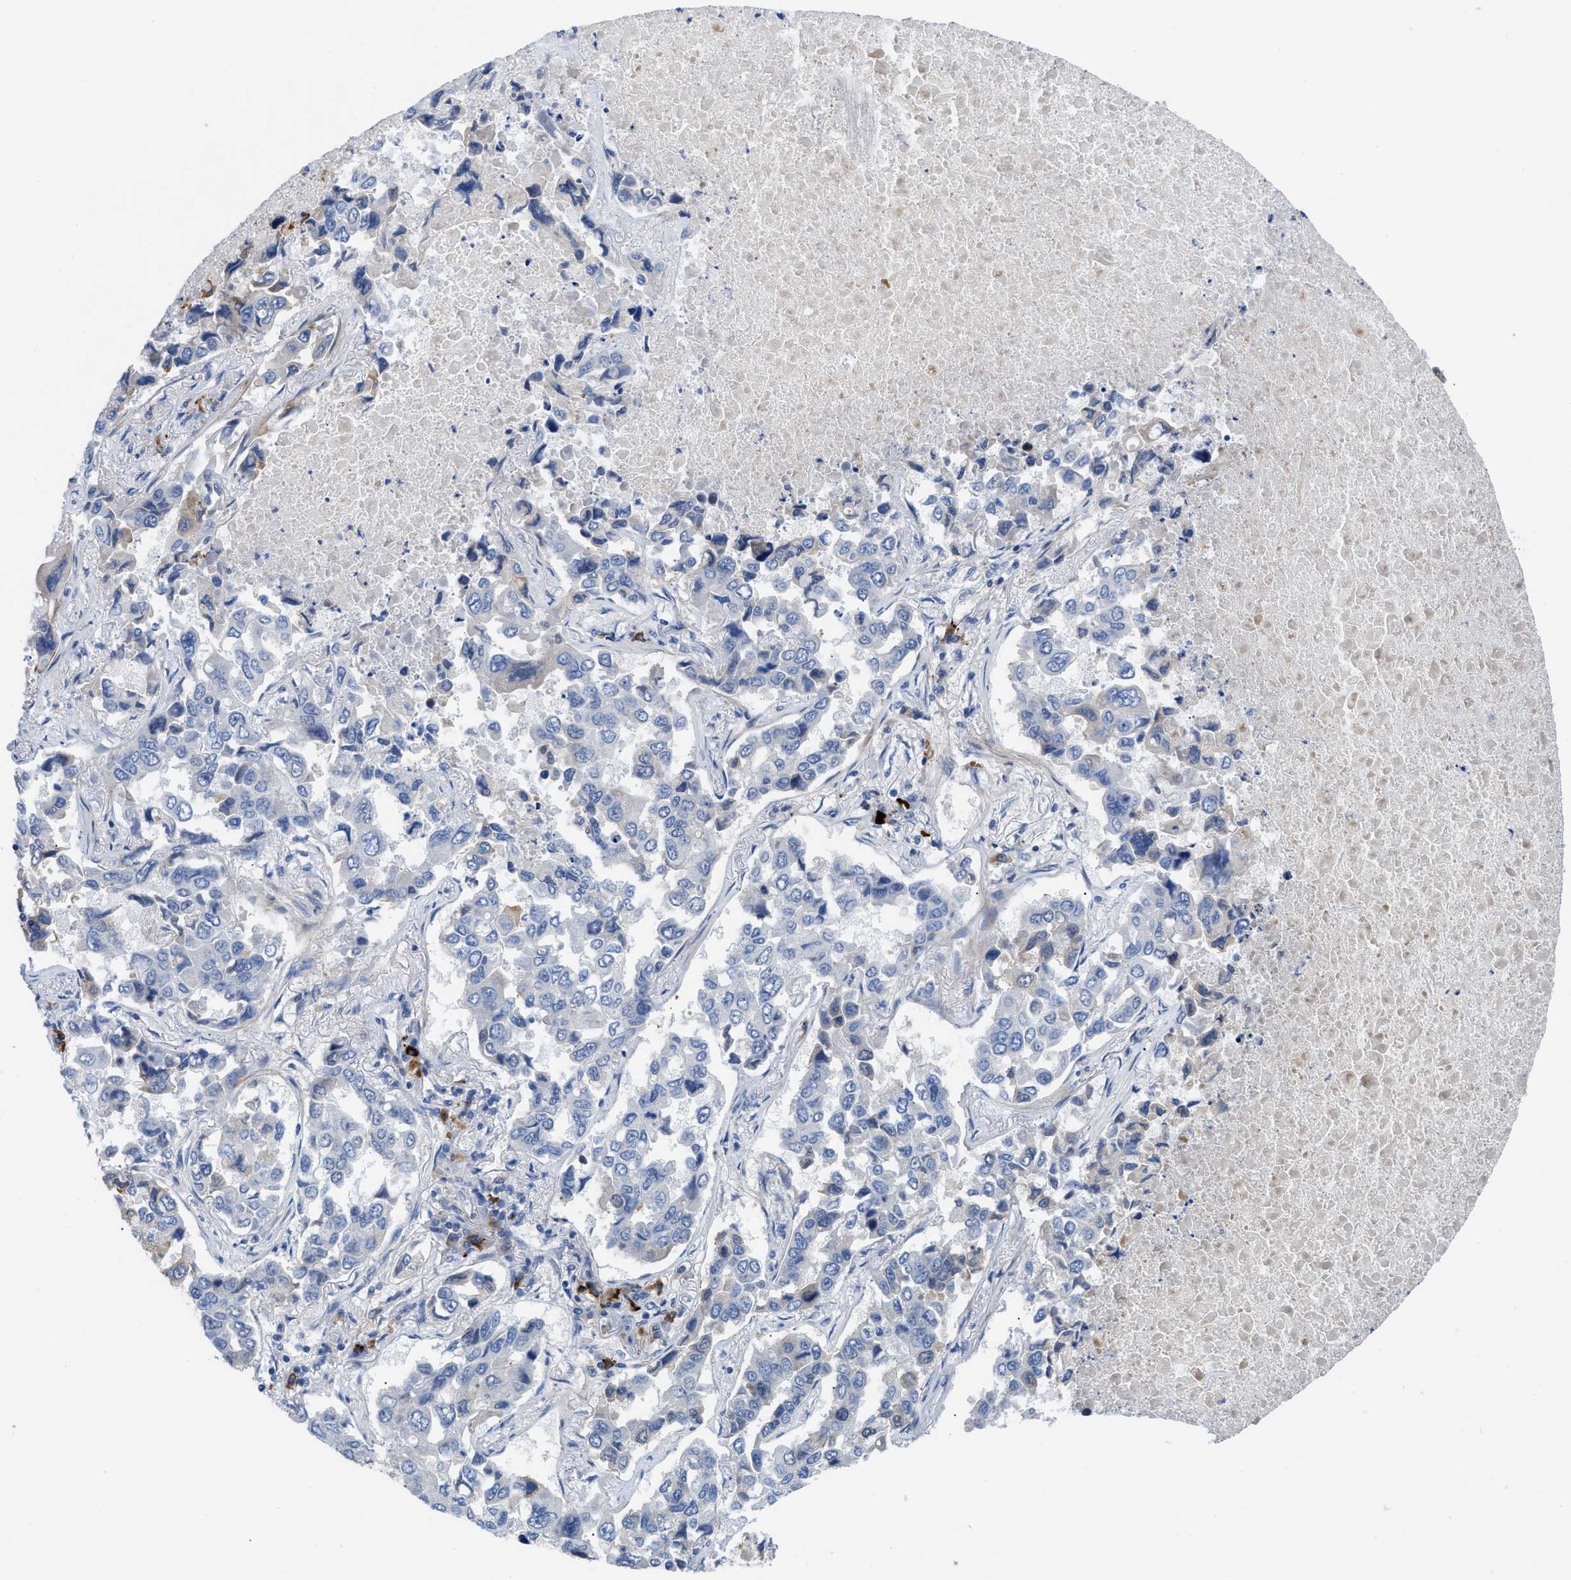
{"staining": {"intensity": "negative", "quantity": "none", "location": "none"}, "tissue": "lung cancer", "cell_type": "Tumor cells", "image_type": "cancer", "snomed": [{"axis": "morphology", "description": "Adenocarcinoma, NOS"}, {"axis": "topography", "description": "Lung"}], "caption": "A high-resolution micrograph shows immunohistochemistry staining of lung cancer (adenocarcinoma), which reveals no significant staining in tumor cells.", "gene": "OR9K2", "patient": {"sex": "male", "age": 64}}